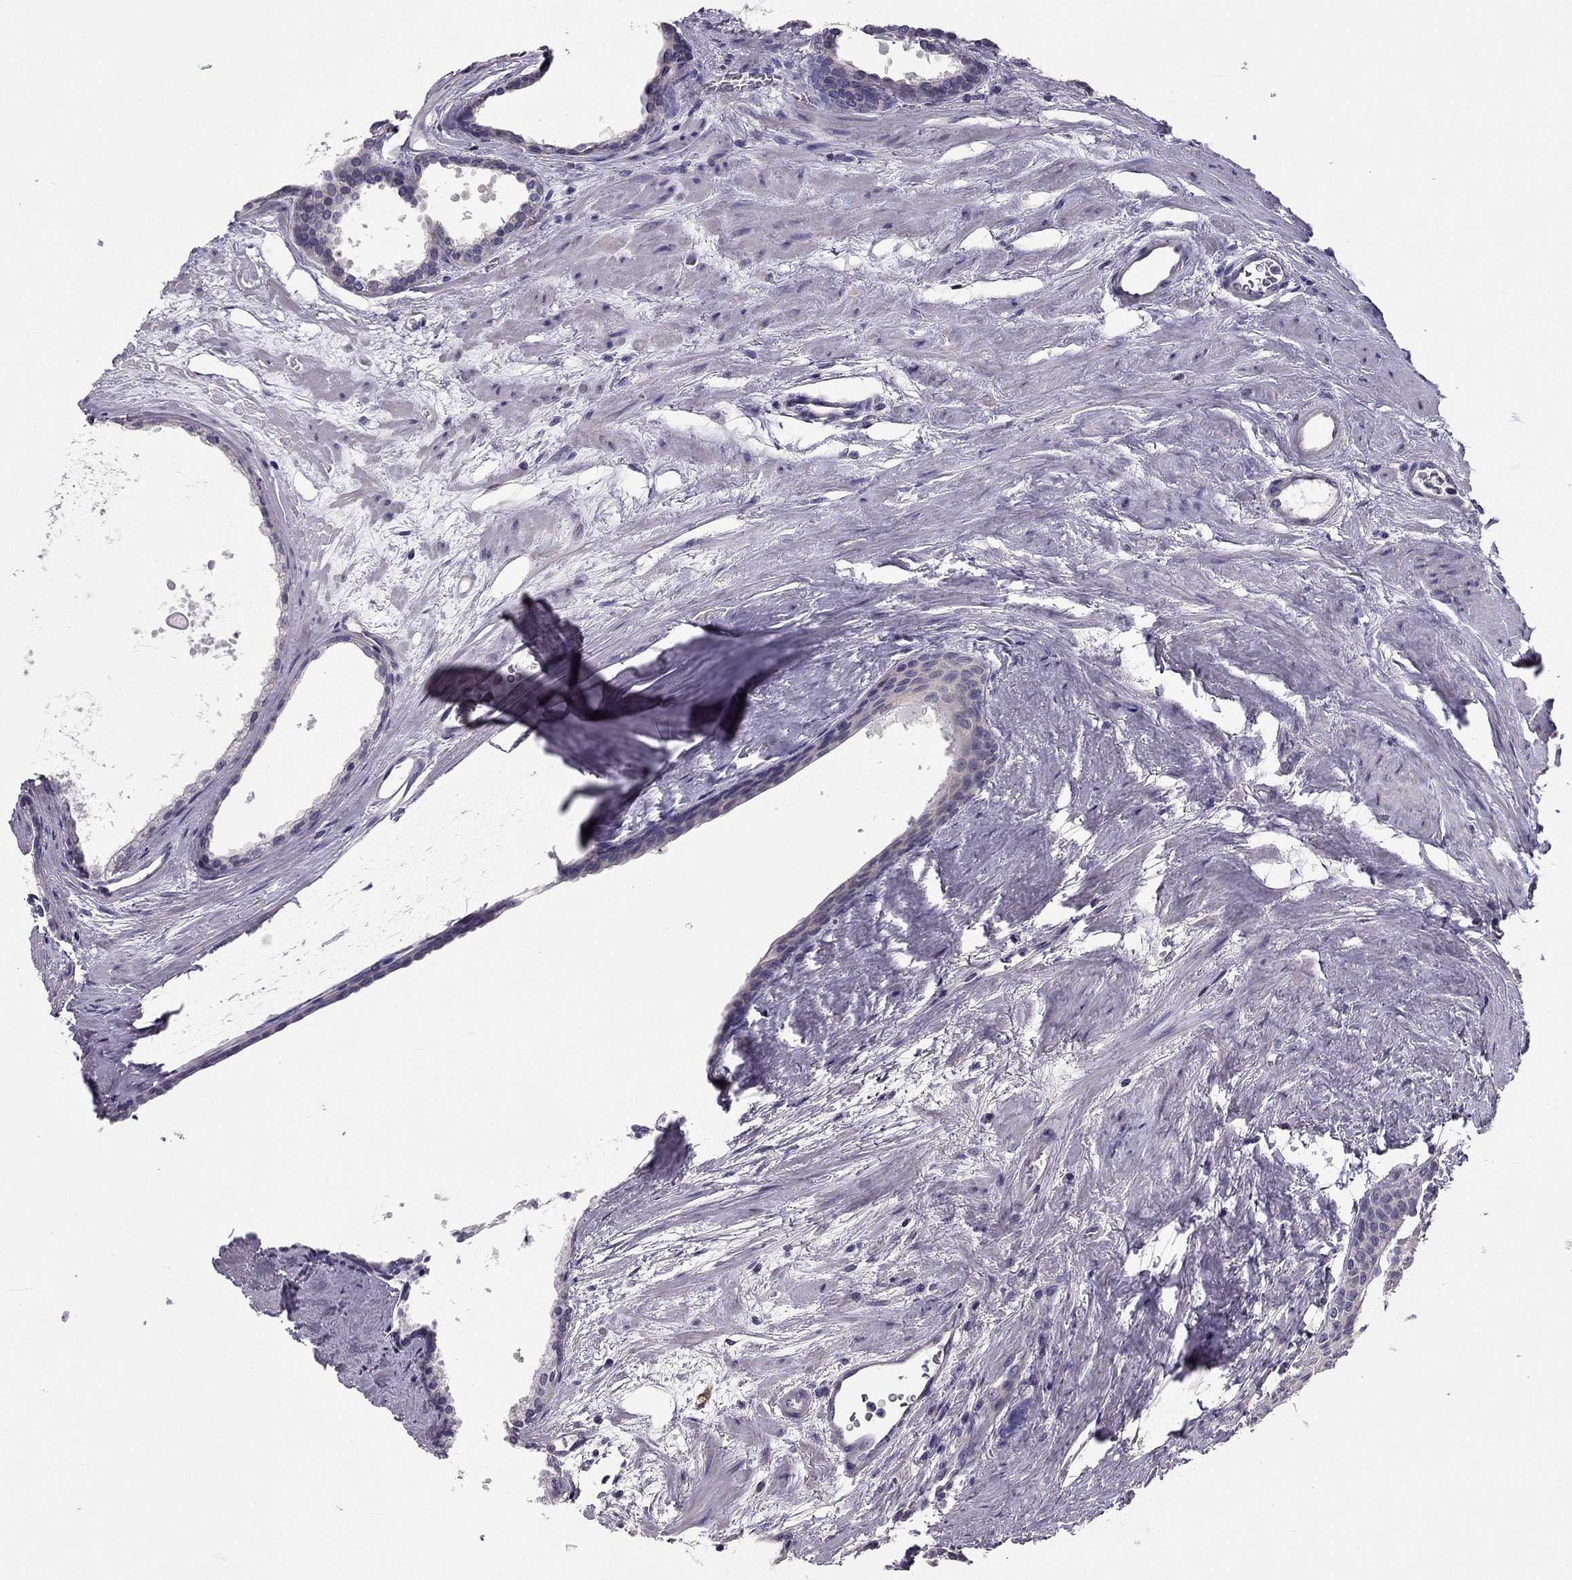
{"staining": {"intensity": "negative", "quantity": "none", "location": "none"}, "tissue": "prostate cancer", "cell_type": "Tumor cells", "image_type": "cancer", "snomed": [{"axis": "morphology", "description": "Adenocarcinoma, Low grade"}, {"axis": "topography", "description": "Prostate"}], "caption": "A histopathology image of low-grade adenocarcinoma (prostate) stained for a protein exhibits no brown staining in tumor cells.", "gene": "HSFX1", "patient": {"sex": "male", "age": 56}}